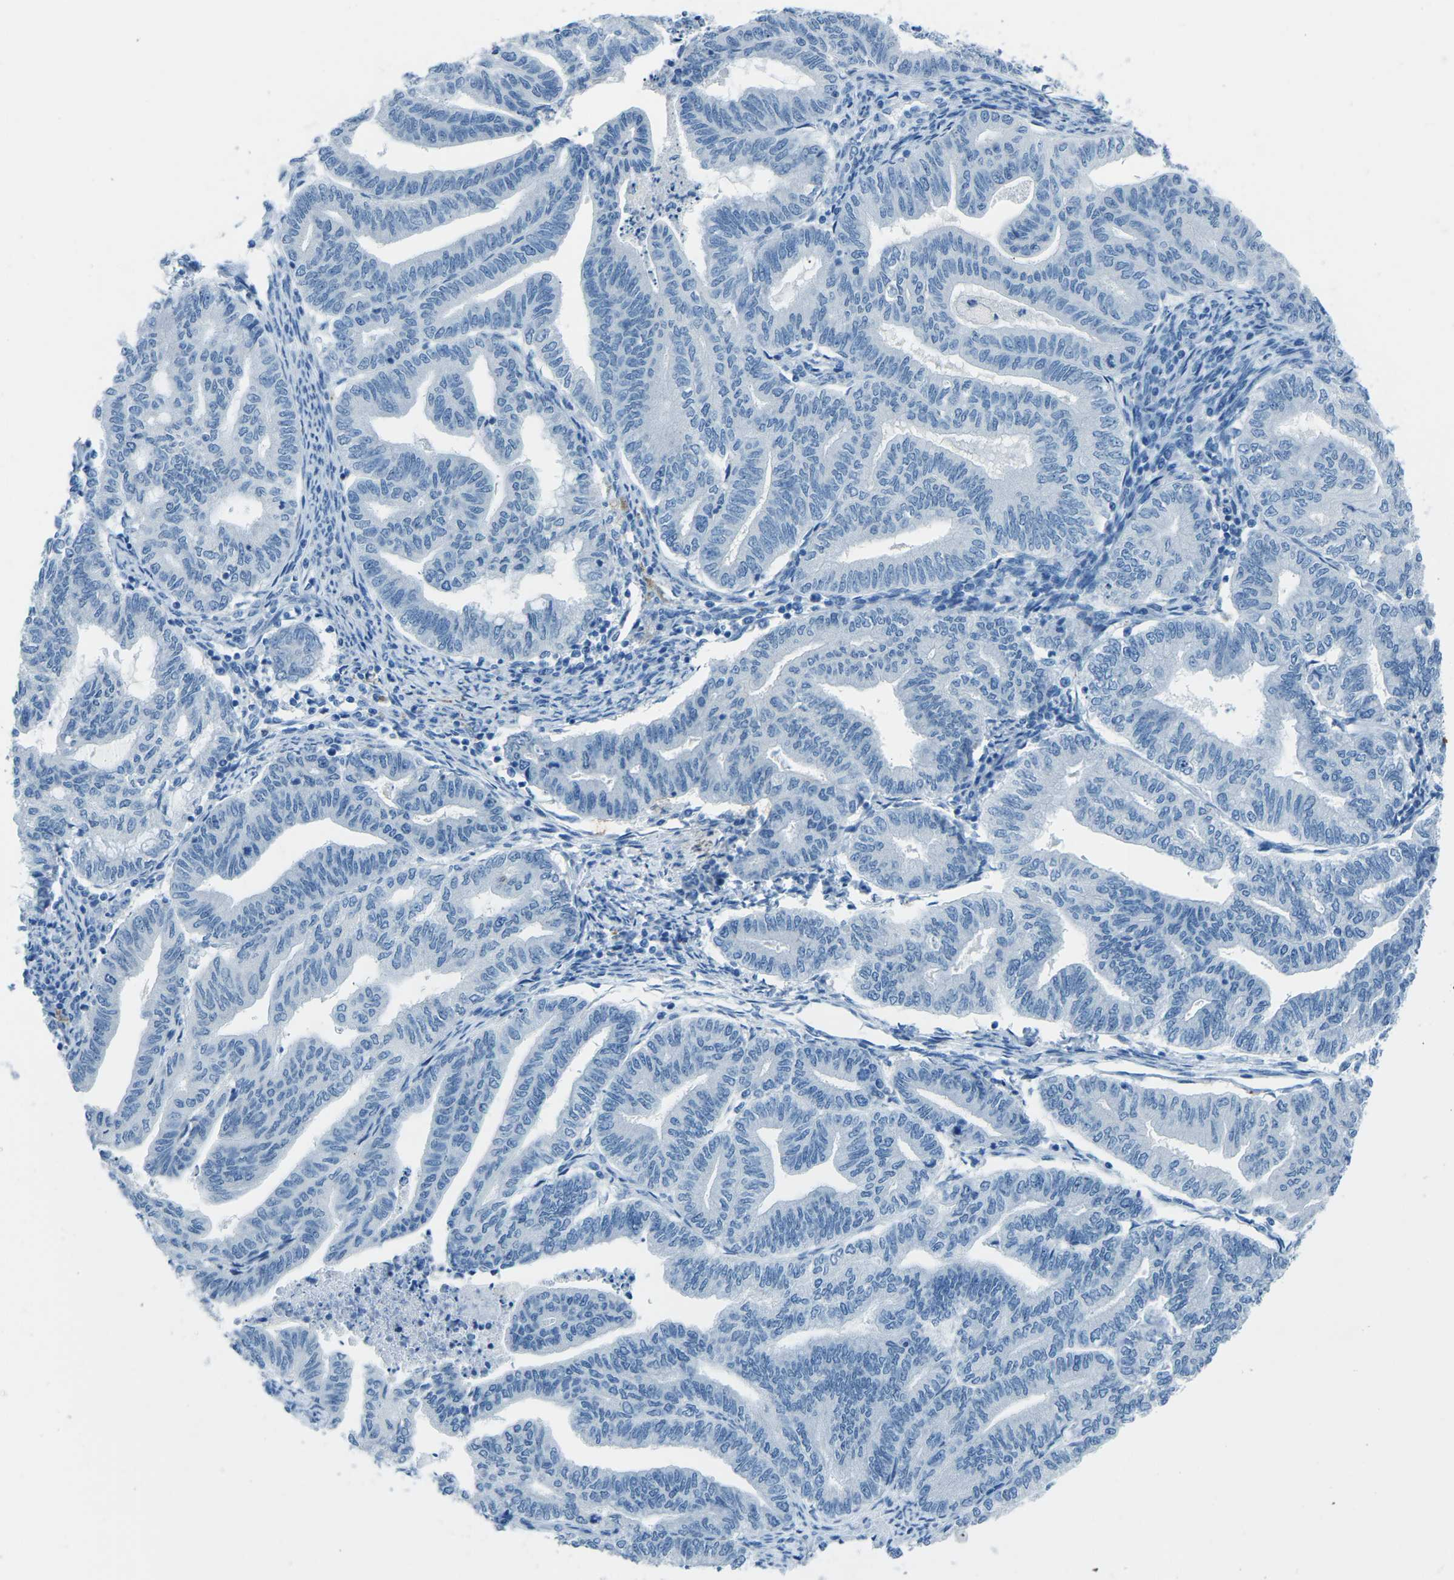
{"staining": {"intensity": "negative", "quantity": "none", "location": "none"}, "tissue": "endometrial cancer", "cell_type": "Tumor cells", "image_type": "cancer", "snomed": [{"axis": "morphology", "description": "Adenocarcinoma, NOS"}, {"axis": "topography", "description": "Endometrium"}], "caption": "A high-resolution image shows IHC staining of endometrial adenocarcinoma, which reveals no significant expression in tumor cells. (Stains: DAB (3,3'-diaminobenzidine) IHC with hematoxylin counter stain, Microscopy: brightfield microscopy at high magnification).", "gene": "MYH8", "patient": {"sex": "female", "age": 79}}